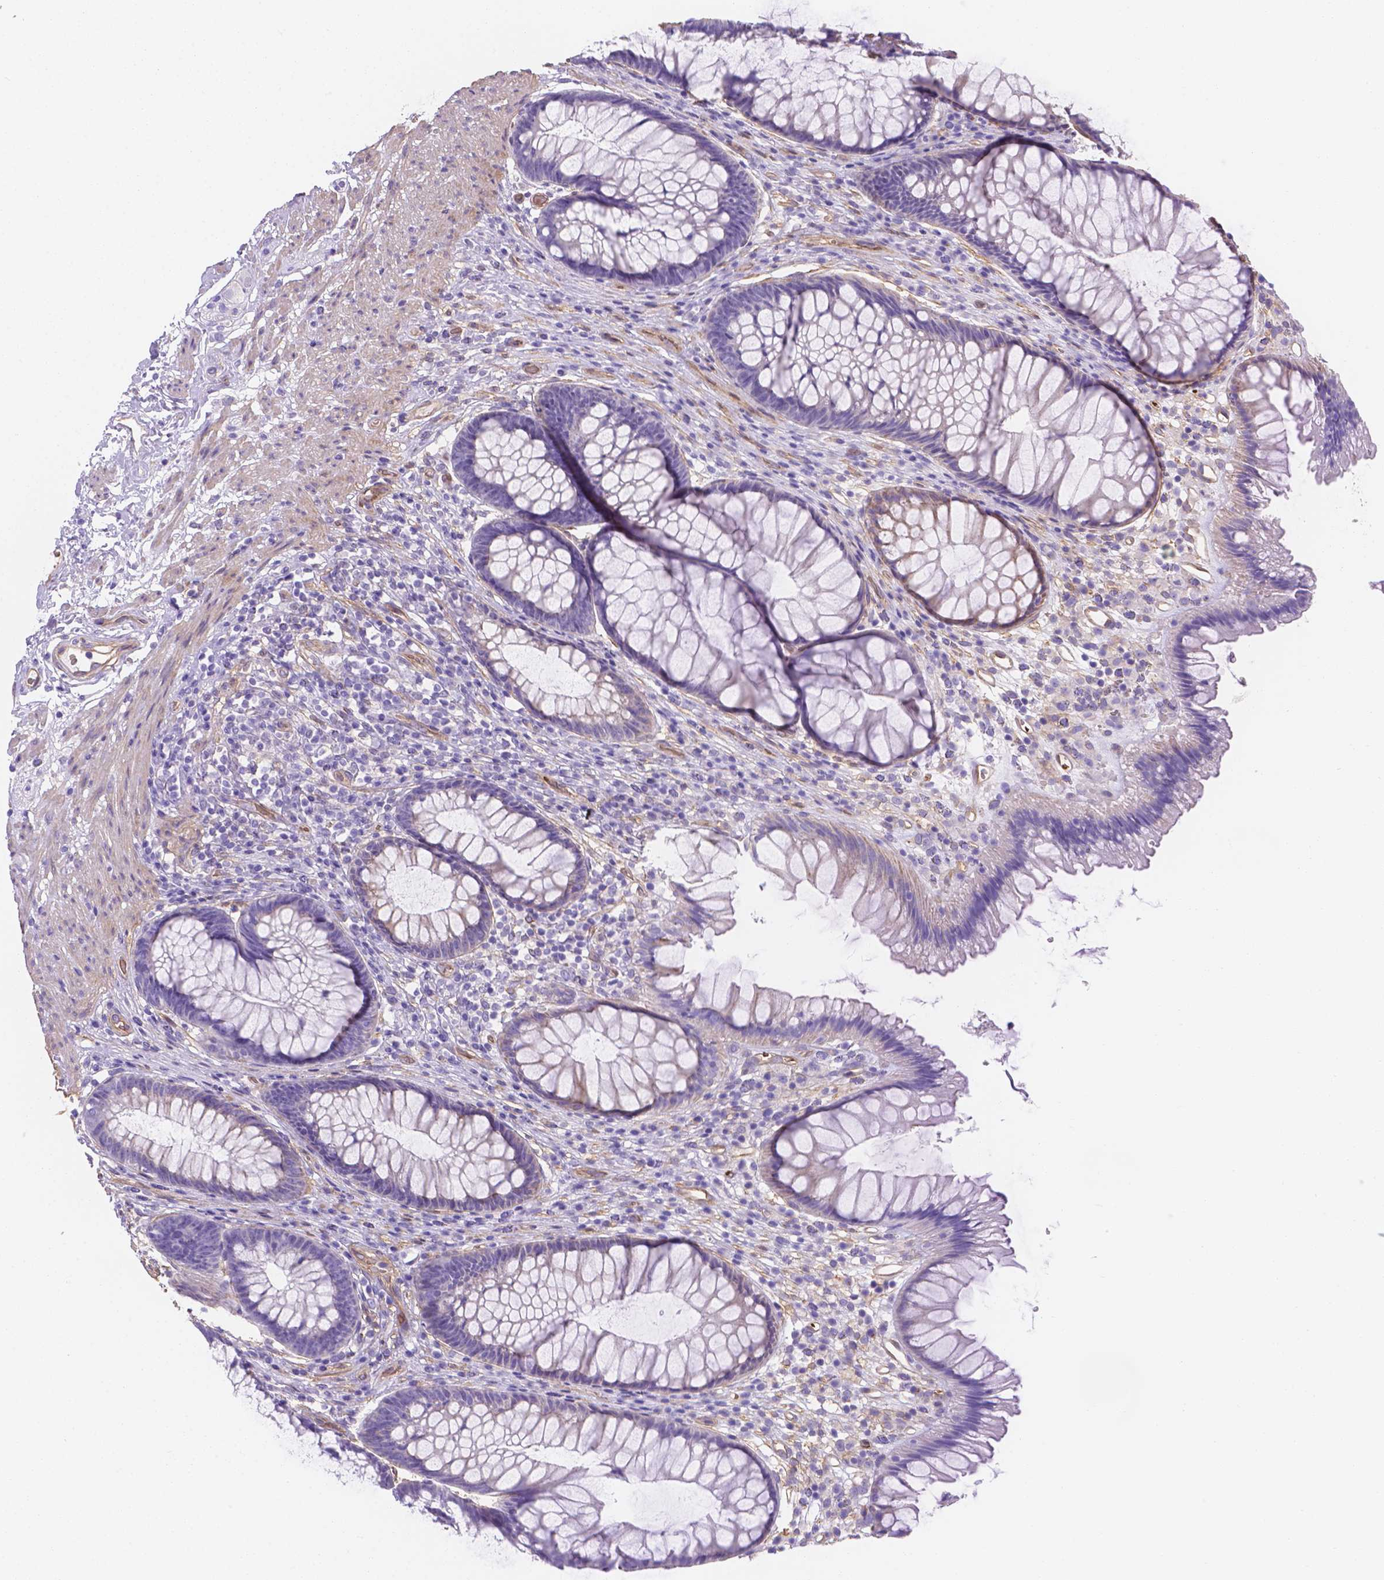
{"staining": {"intensity": "negative", "quantity": "none", "location": "none"}, "tissue": "rectum", "cell_type": "Glandular cells", "image_type": "normal", "snomed": [{"axis": "morphology", "description": "Normal tissue, NOS"}, {"axis": "topography", "description": "Smooth muscle"}, {"axis": "topography", "description": "Rectum"}], "caption": "Immunohistochemistry photomicrograph of unremarkable human rectum stained for a protein (brown), which displays no staining in glandular cells.", "gene": "SLC40A1", "patient": {"sex": "male", "age": 53}}